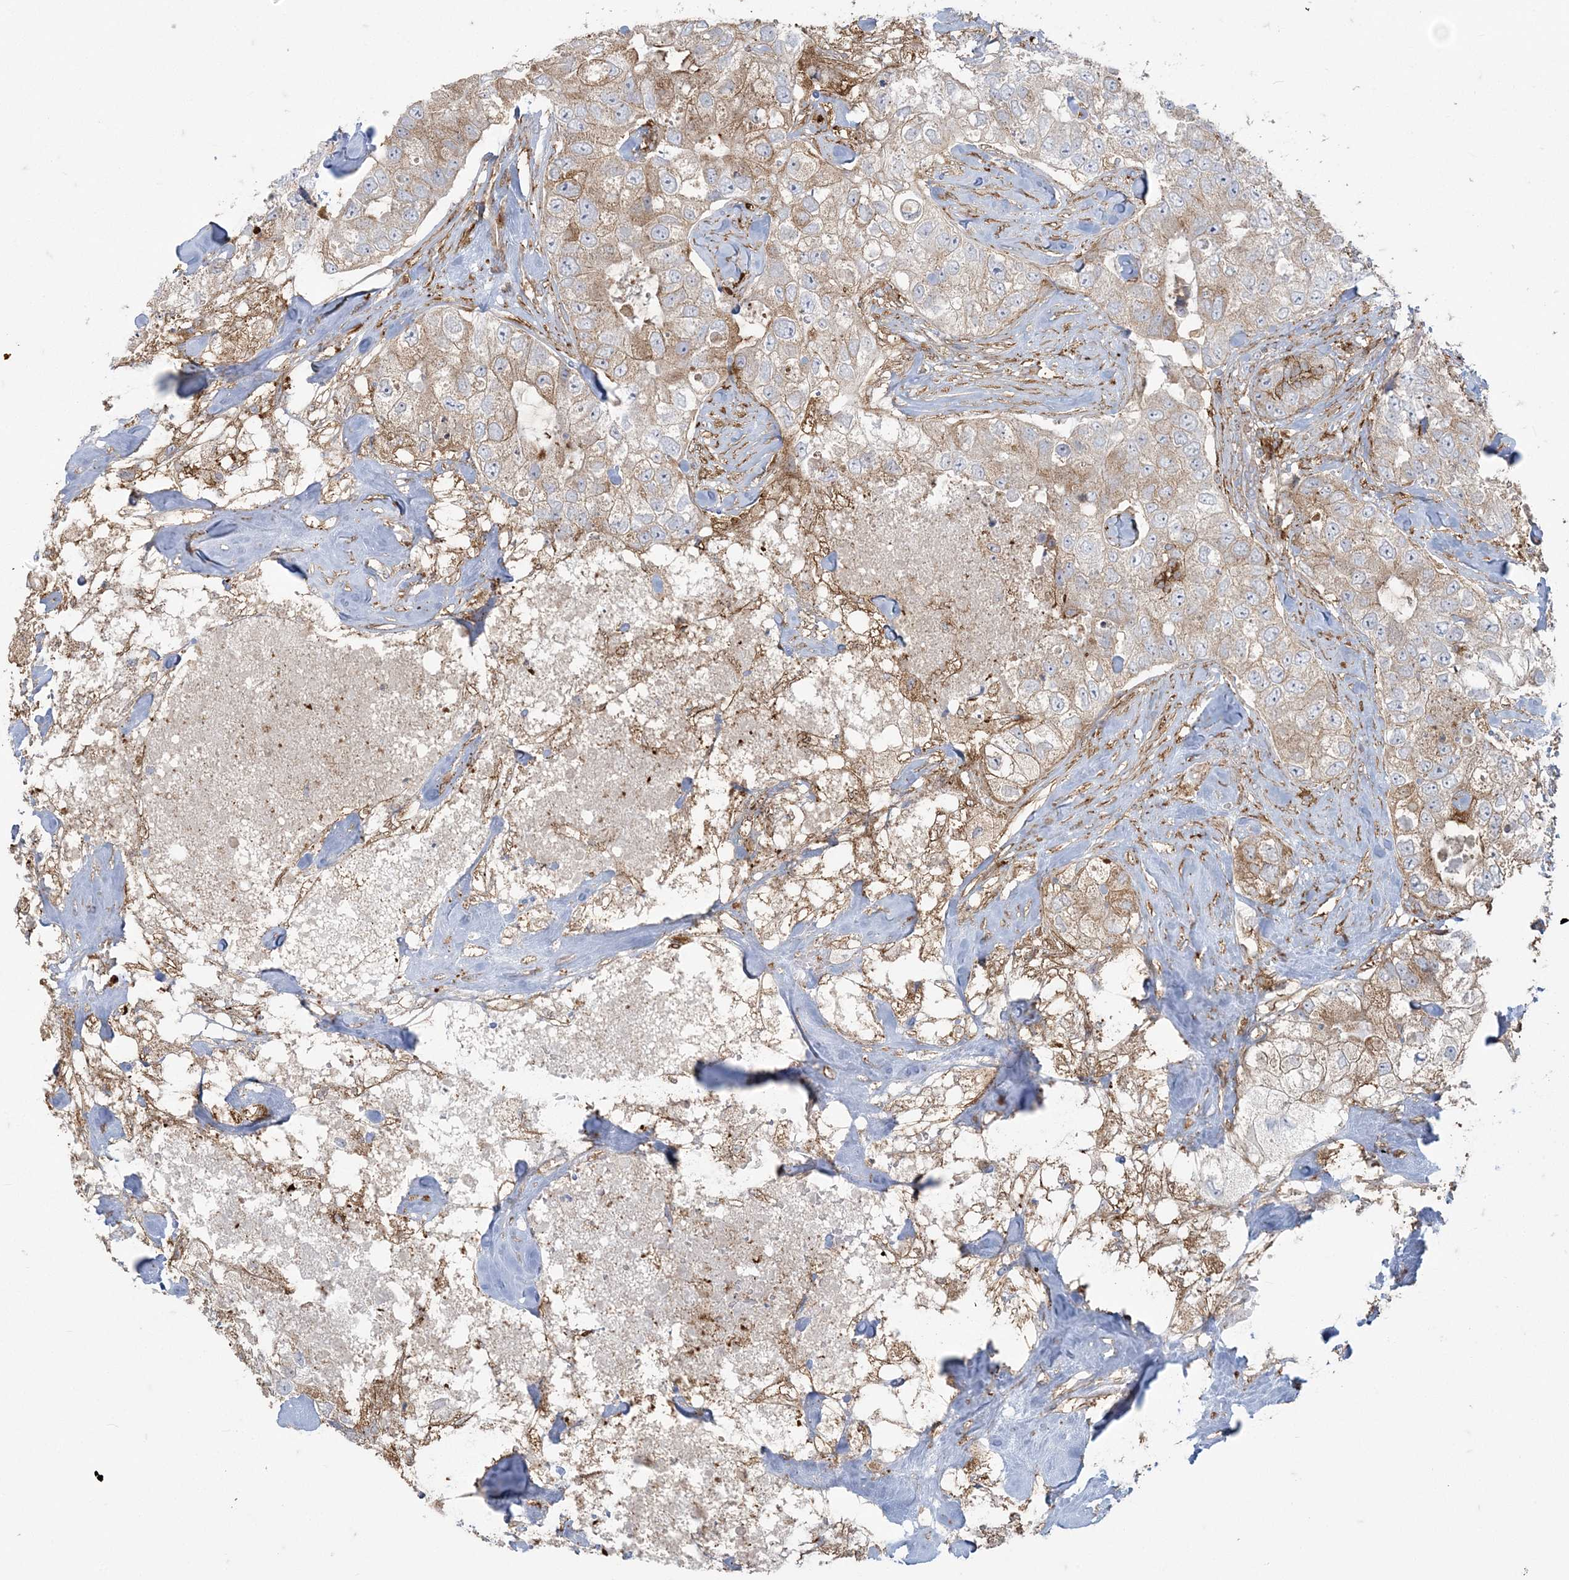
{"staining": {"intensity": "moderate", "quantity": "25%-75%", "location": "cytoplasmic/membranous"}, "tissue": "breast cancer", "cell_type": "Tumor cells", "image_type": "cancer", "snomed": [{"axis": "morphology", "description": "Duct carcinoma"}, {"axis": "topography", "description": "Breast"}], "caption": "Tumor cells reveal moderate cytoplasmic/membranous expression in approximately 25%-75% of cells in breast cancer.", "gene": "DERL3", "patient": {"sex": "female", "age": 62}}